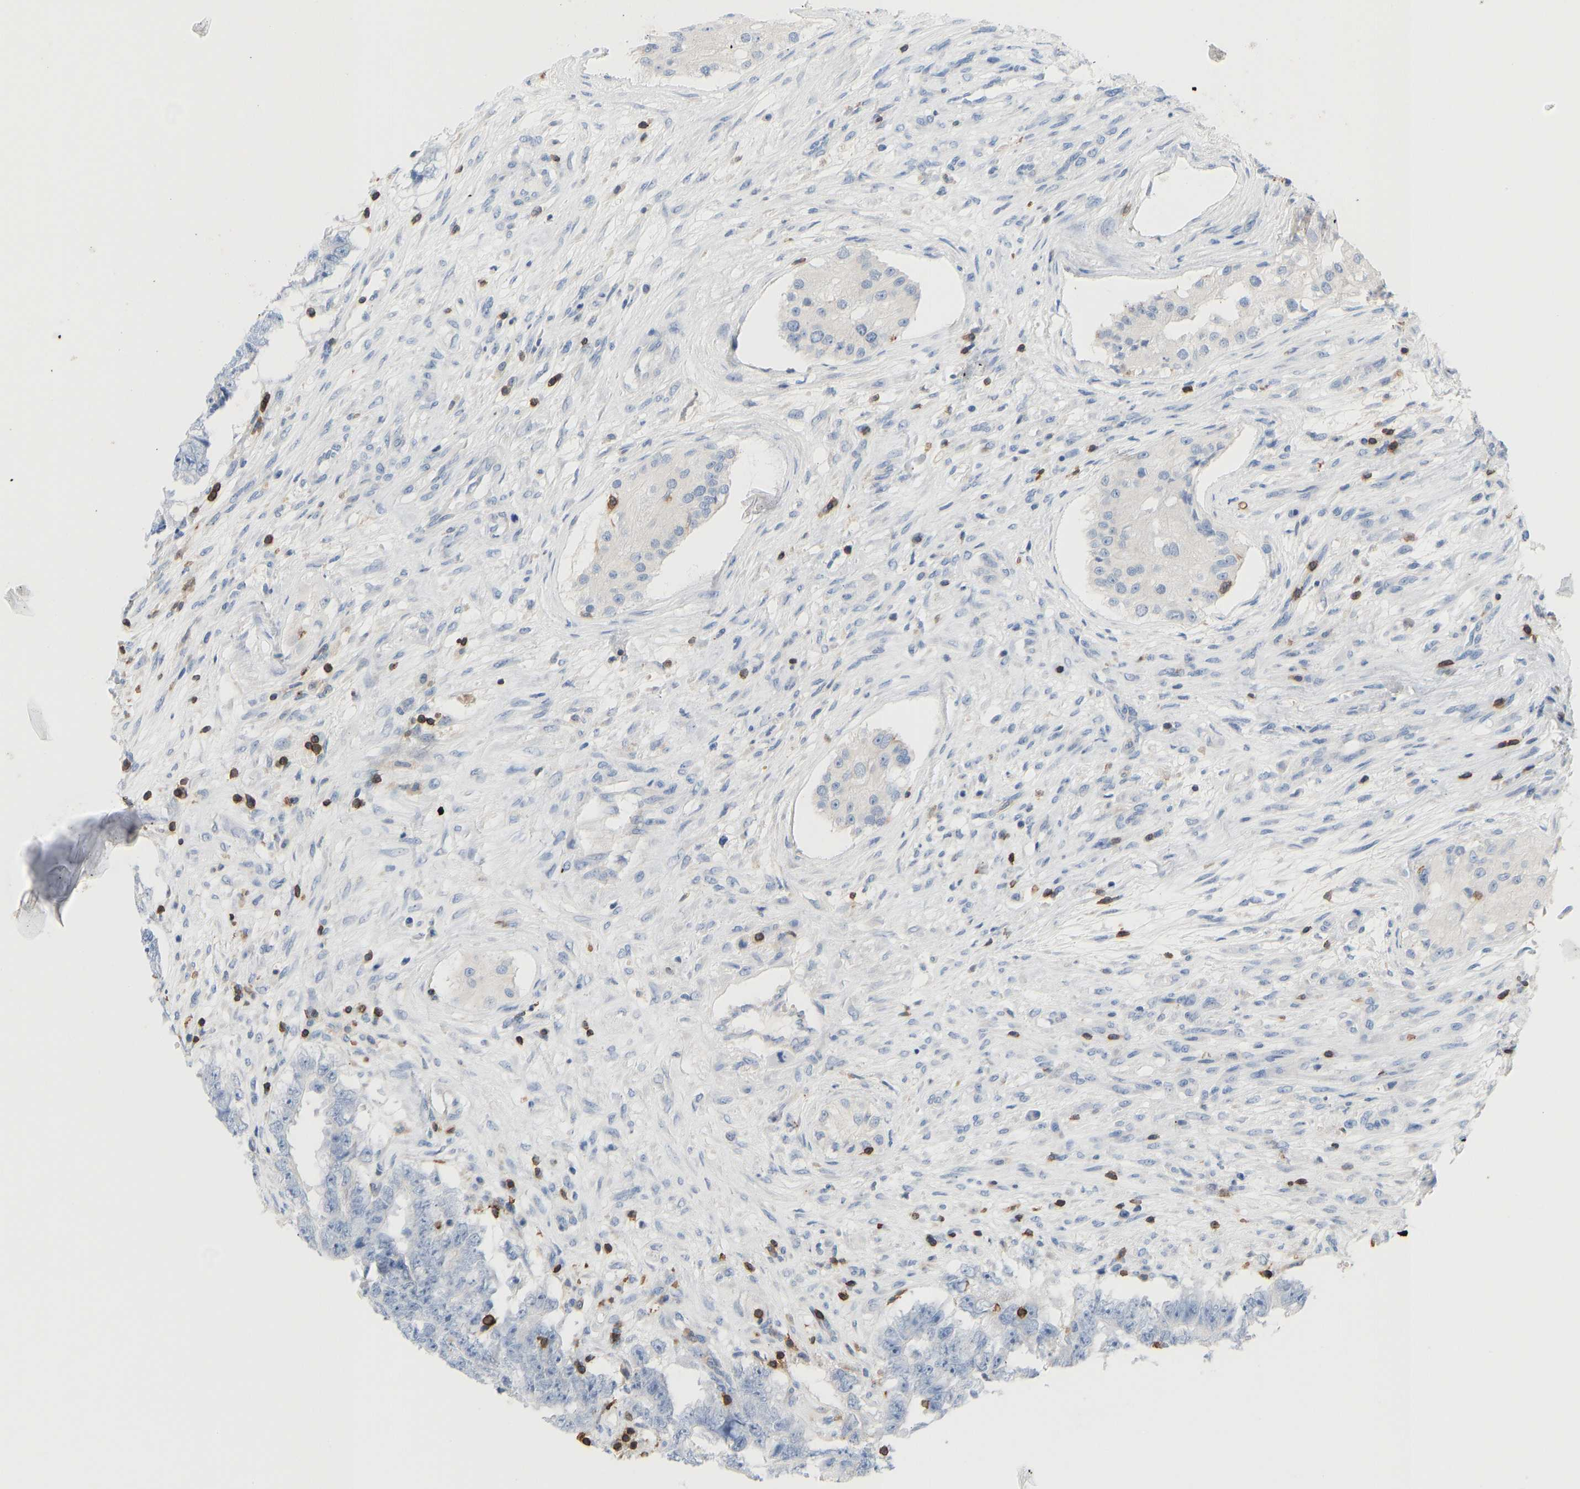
{"staining": {"intensity": "negative", "quantity": "none", "location": "none"}, "tissue": "testis cancer", "cell_type": "Tumor cells", "image_type": "cancer", "snomed": [{"axis": "morphology", "description": "Carcinoma, Embryonal, NOS"}, {"axis": "topography", "description": "Testis"}], "caption": "This is a histopathology image of immunohistochemistry staining of embryonal carcinoma (testis), which shows no staining in tumor cells.", "gene": "EVL", "patient": {"sex": "male", "age": 25}}